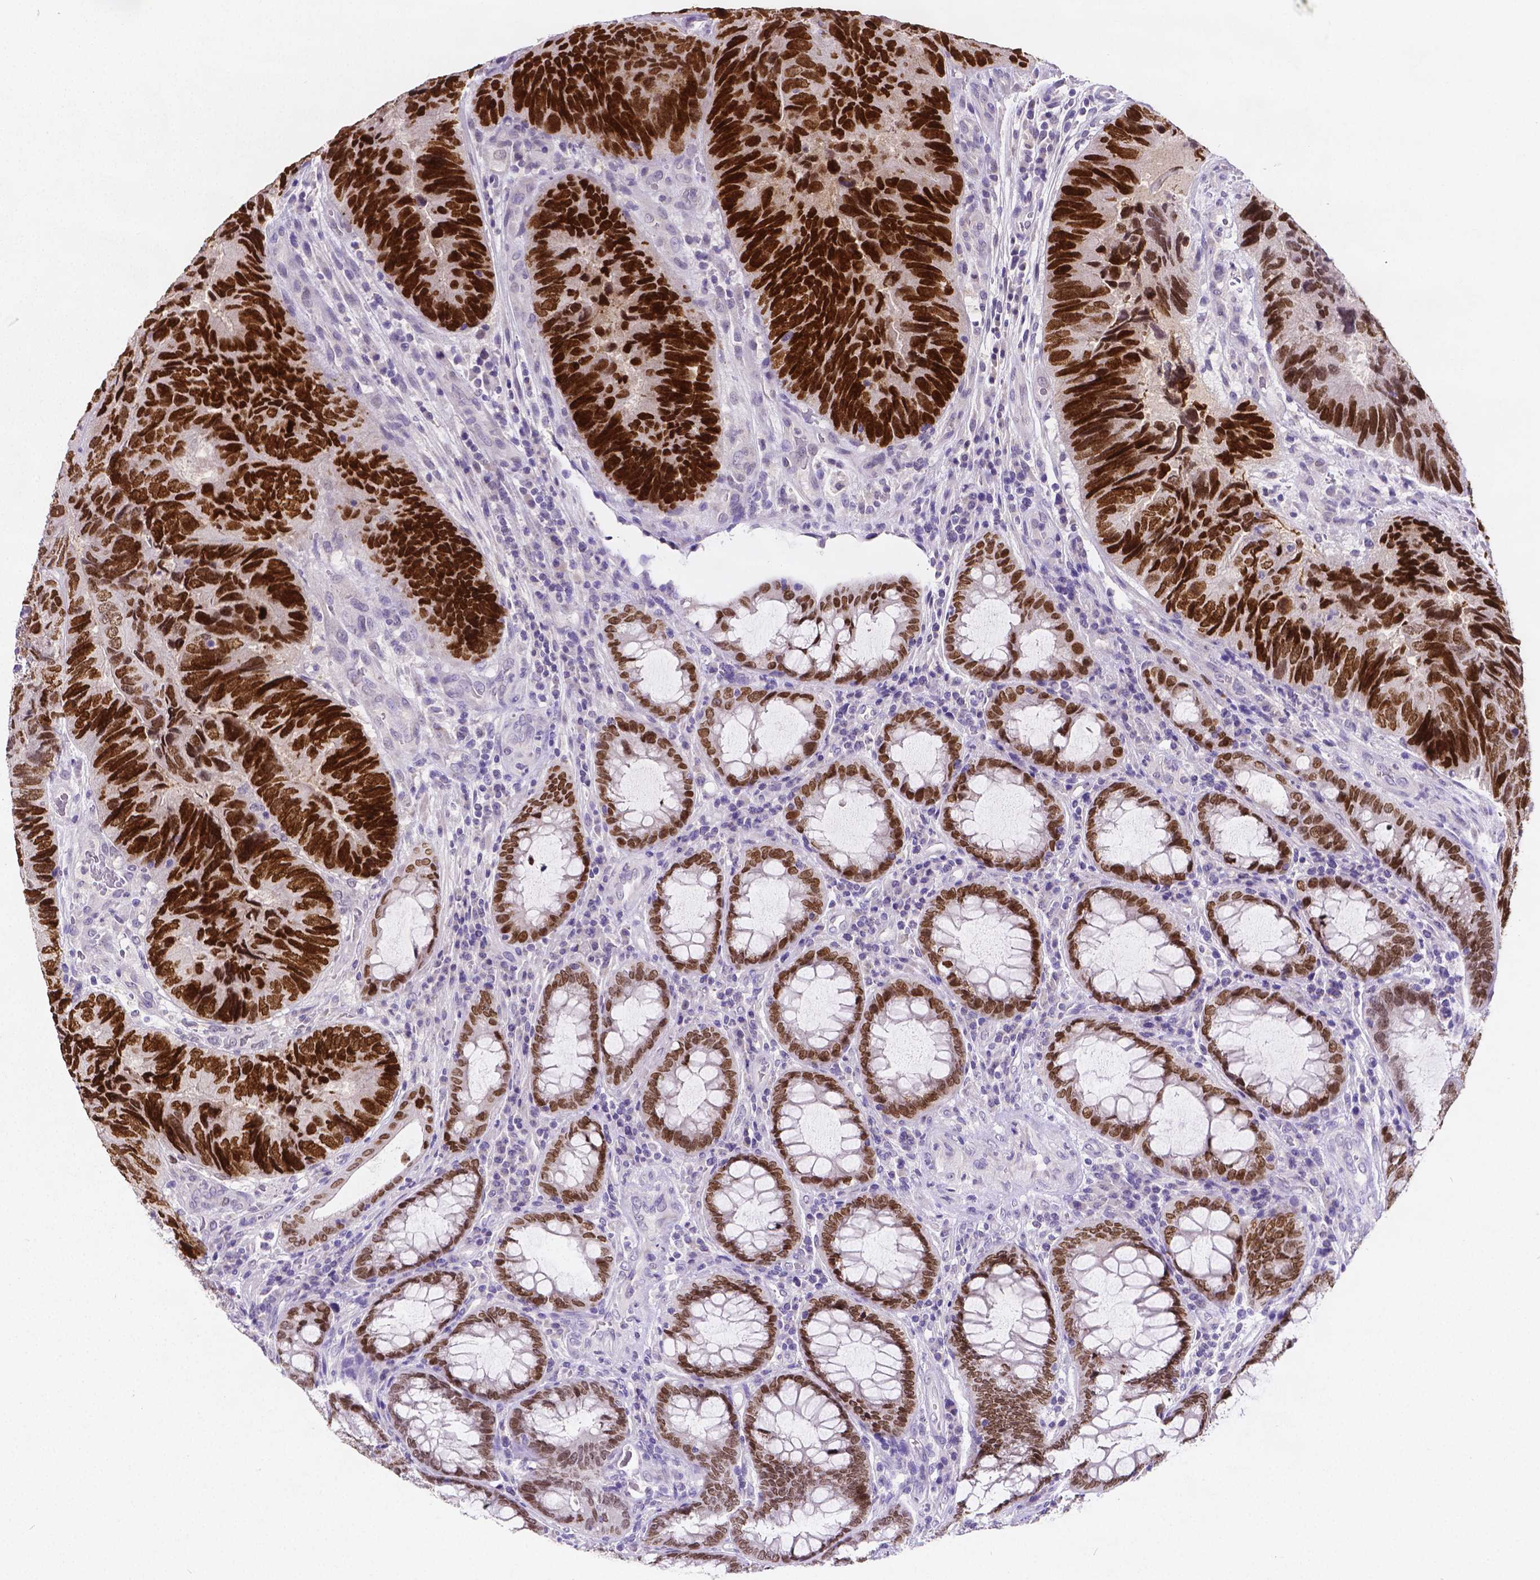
{"staining": {"intensity": "strong", "quantity": ">75%", "location": "nuclear"}, "tissue": "colorectal cancer", "cell_type": "Tumor cells", "image_type": "cancer", "snomed": [{"axis": "morphology", "description": "Adenocarcinoma, NOS"}, {"axis": "topography", "description": "Colon"}], "caption": "IHC staining of adenocarcinoma (colorectal), which reveals high levels of strong nuclear expression in about >75% of tumor cells indicating strong nuclear protein staining. The staining was performed using DAB (3,3'-diaminobenzidine) (brown) for protein detection and nuclei were counterstained in hematoxylin (blue).", "gene": "SATB2", "patient": {"sex": "female", "age": 67}}